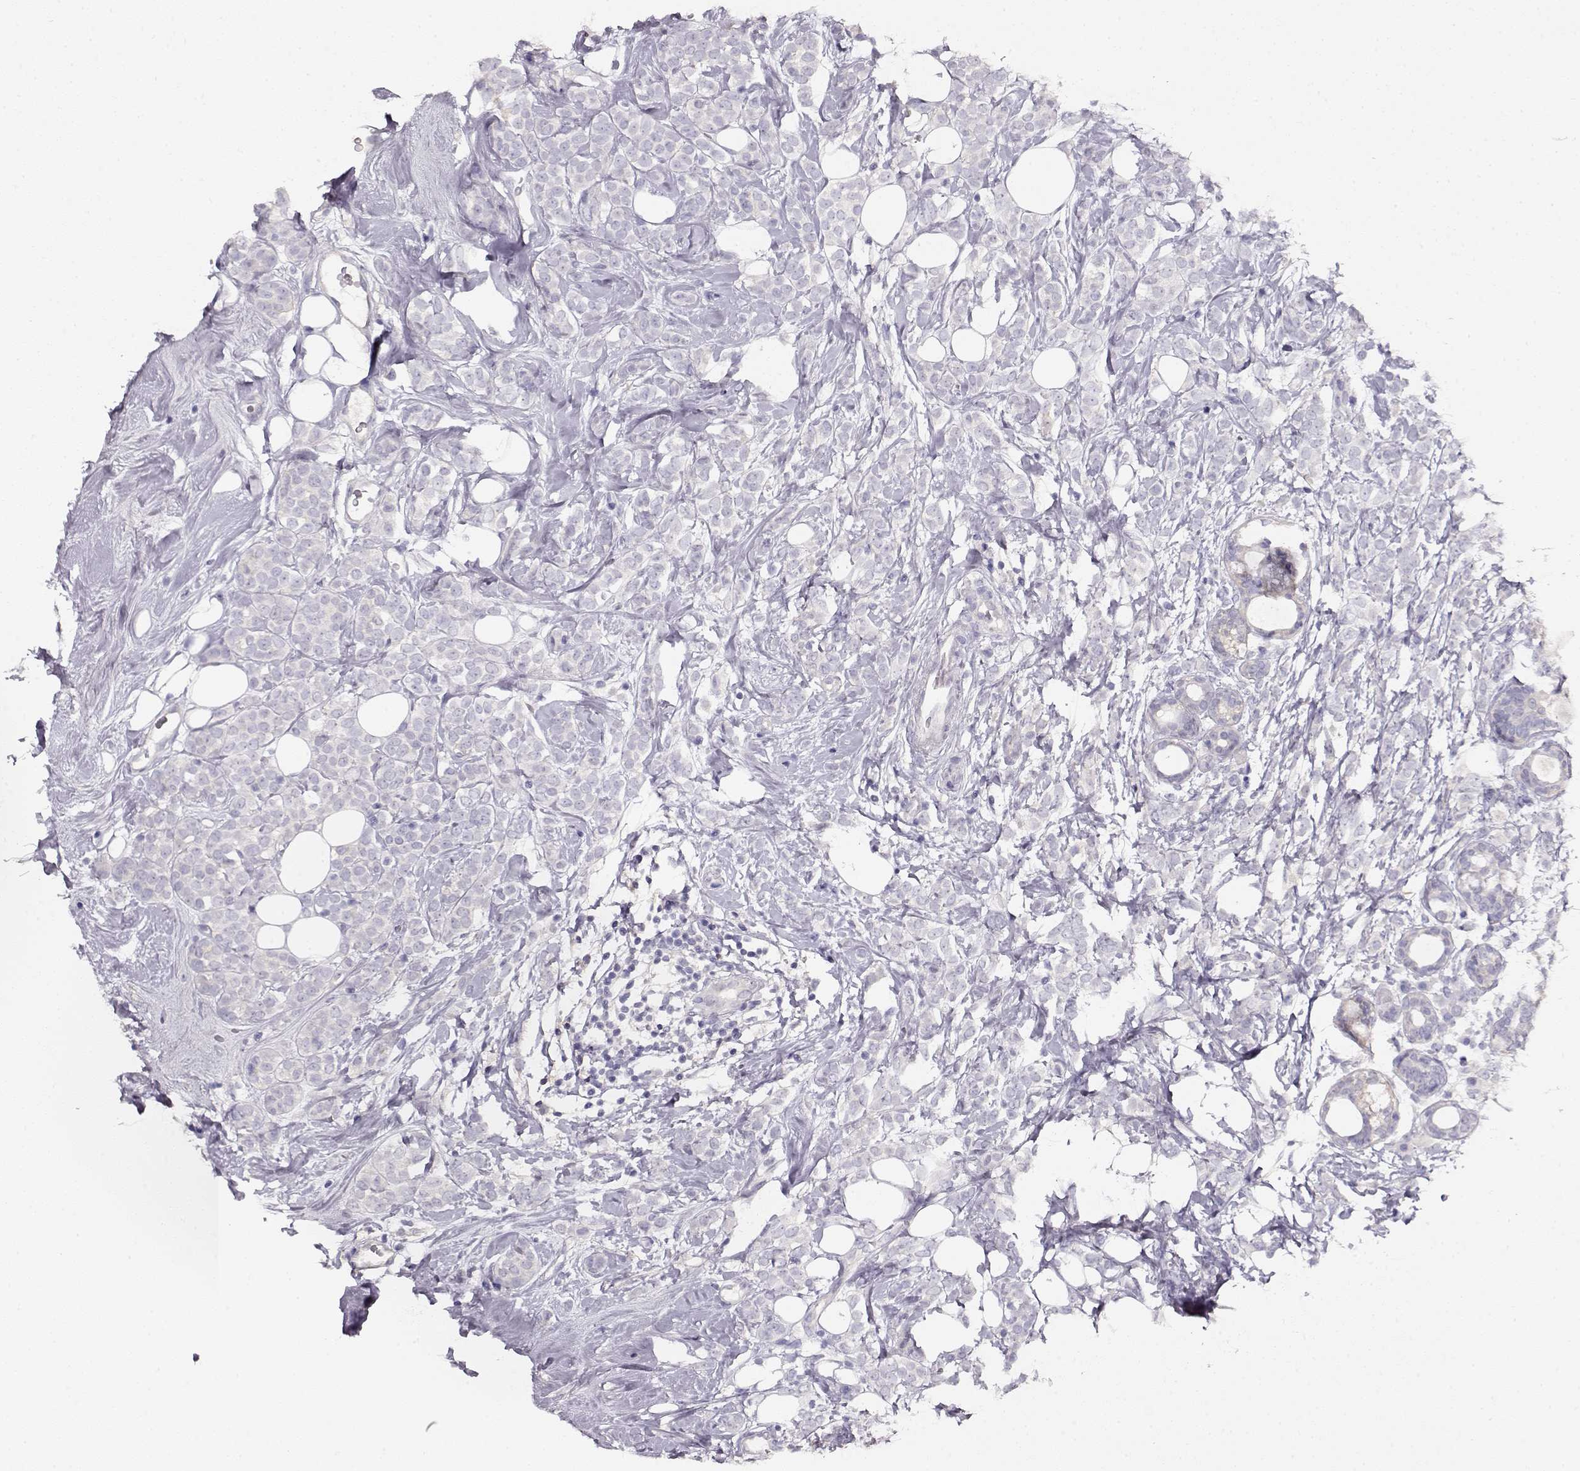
{"staining": {"intensity": "negative", "quantity": "none", "location": "none"}, "tissue": "breast cancer", "cell_type": "Tumor cells", "image_type": "cancer", "snomed": [{"axis": "morphology", "description": "Lobular carcinoma"}, {"axis": "topography", "description": "Breast"}], "caption": "The image shows no significant expression in tumor cells of breast cancer. The staining was performed using DAB to visualize the protein expression in brown, while the nuclei were stained in blue with hematoxylin (Magnification: 20x).", "gene": "NDRG4", "patient": {"sex": "female", "age": 49}}